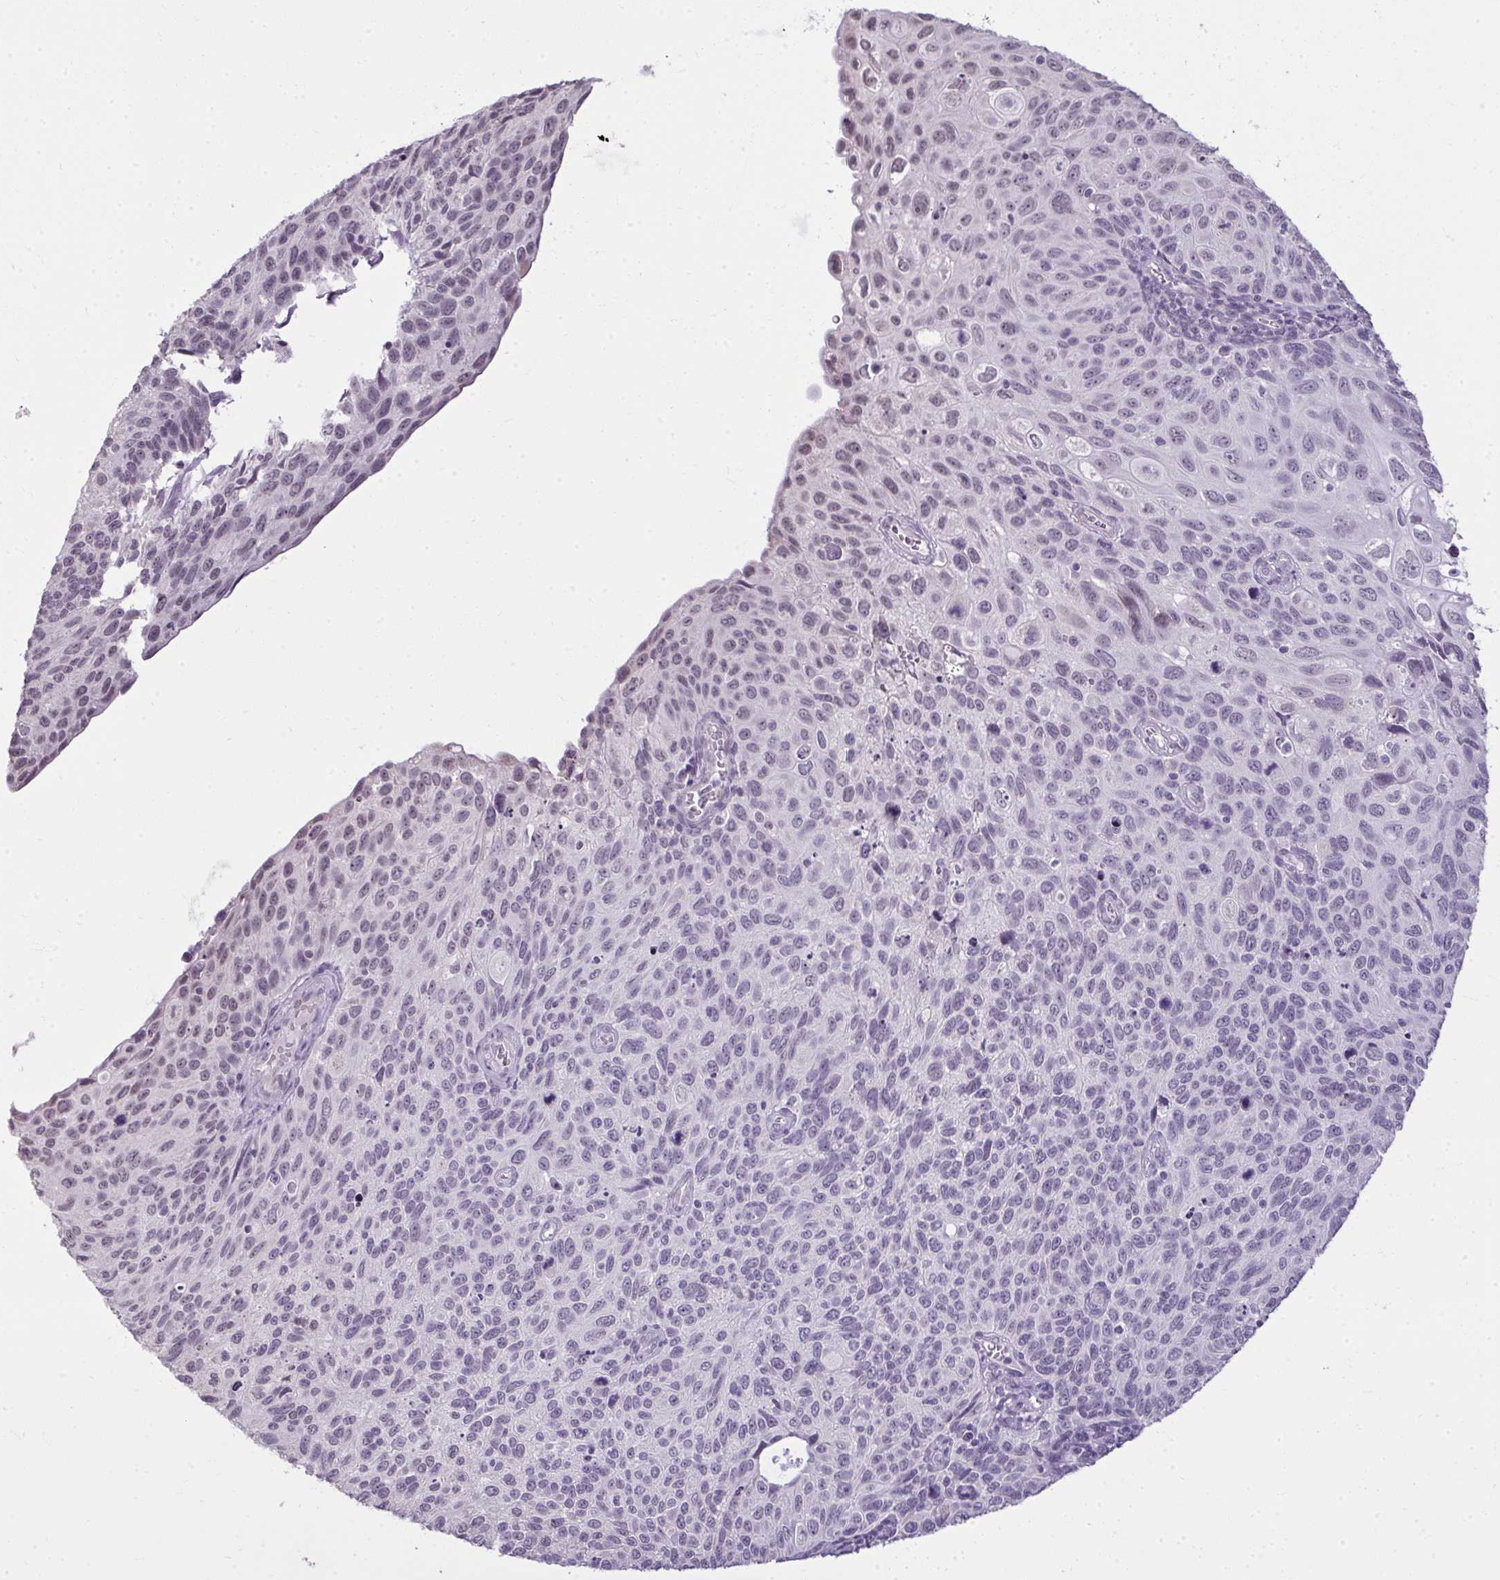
{"staining": {"intensity": "negative", "quantity": "none", "location": "none"}, "tissue": "cervical cancer", "cell_type": "Tumor cells", "image_type": "cancer", "snomed": [{"axis": "morphology", "description": "Squamous cell carcinoma, NOS"}, {"axis": "topography", "description": "Cervix"}], "caption": "Tumor cells show no significant expression in cervical squamous cell carcinoma.", "gene": "NPPA", "patient": {"sex": "female", "age": 70}}